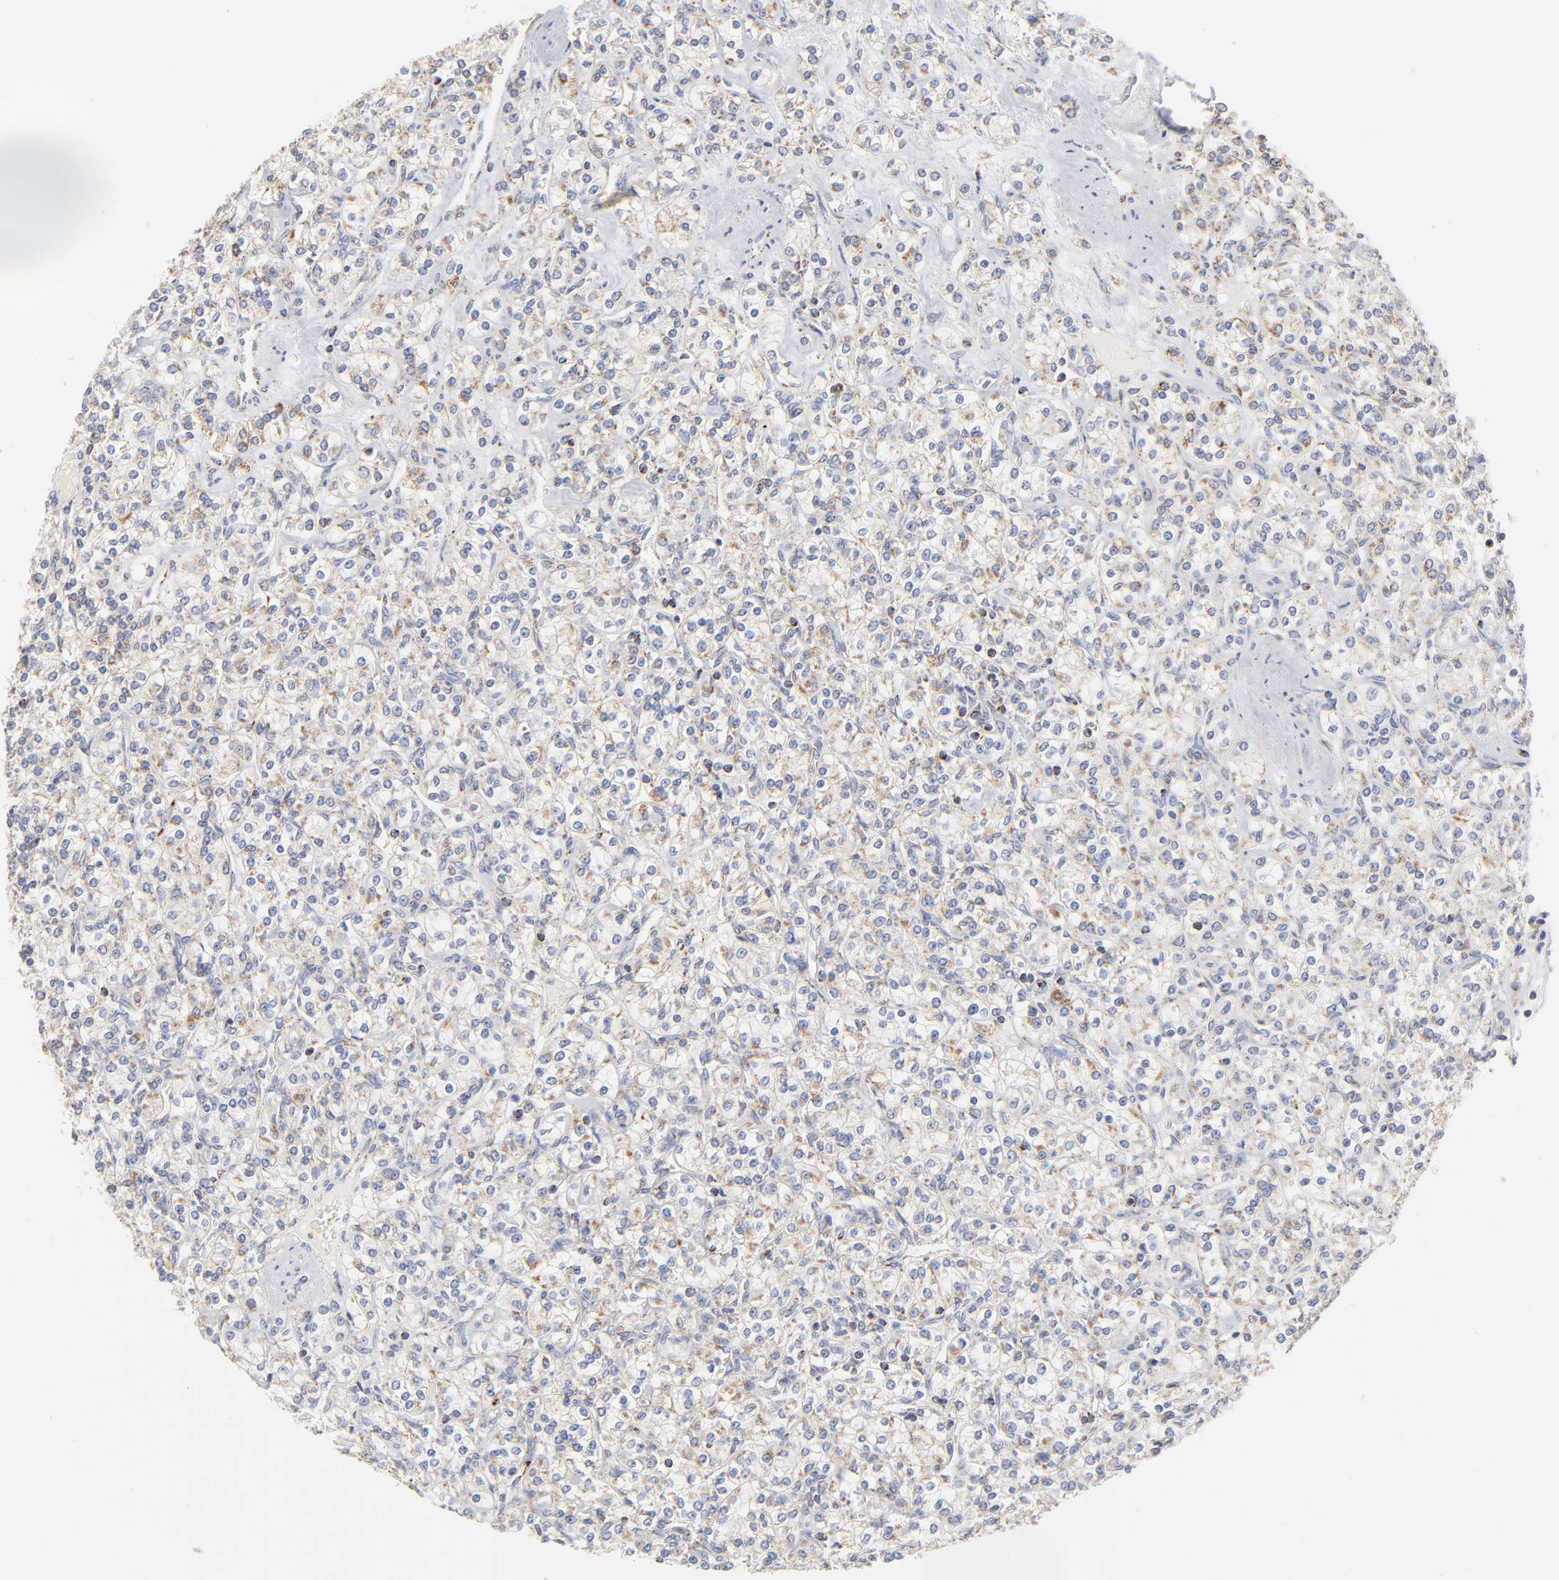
{"staining": {"intensity": "moderate", "quantity": ">75%", "location": "cytoplasmic/membranous"}, "tissue": "renal cancer", "cell_type": "Tumor cells", "image_type": "cancer", "snomed": [{"axis": "morphology", "description": "Adenocarcinoma, NOS"}, {"axis": "topography", "description": "Kidney"}], "caption": "The image shows a brown stain indicating the presence of a protein in the cytoplasmic/membranous of tumor cells in renal adenocarcinoma.", "gene": "MRPL58", "patient": {"sex": "male", "age": 77}}